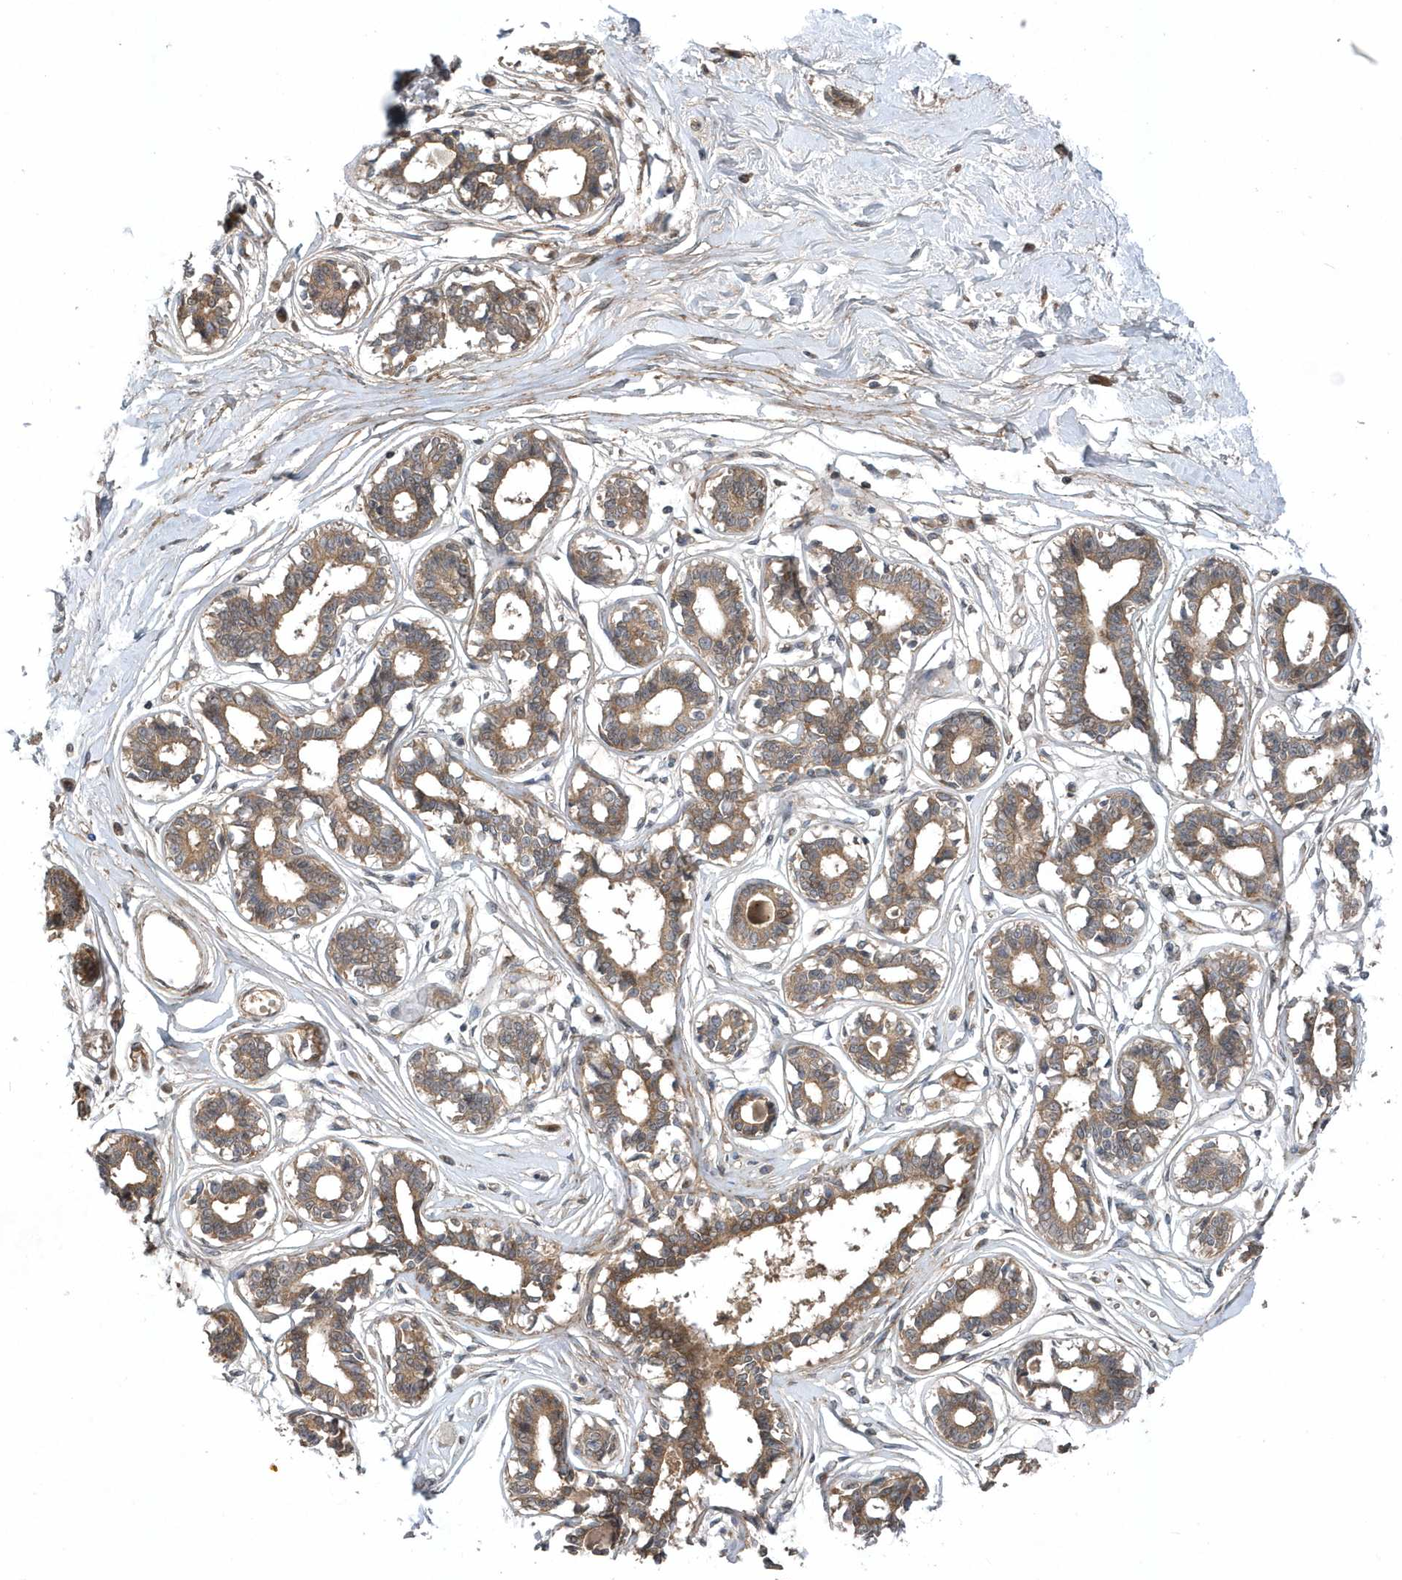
{"staining": {"intensity": "negative", "quantity": "none", "location": "none"}, "tissue": "breast", "cell_type": "Adipocytes", "image_type": "normal", "snomed": [{"axis": "morphology", "description": "Normal tissue, NOS"}, {"axis": "topography", "description": "Breast"}], "caption": "DAB immunohistochemical staining of unremarkable human breast reveals no significant staining in adipocytes.", "gene": "HMGCS1", "patient": {"sex": "female", "age": 45}}